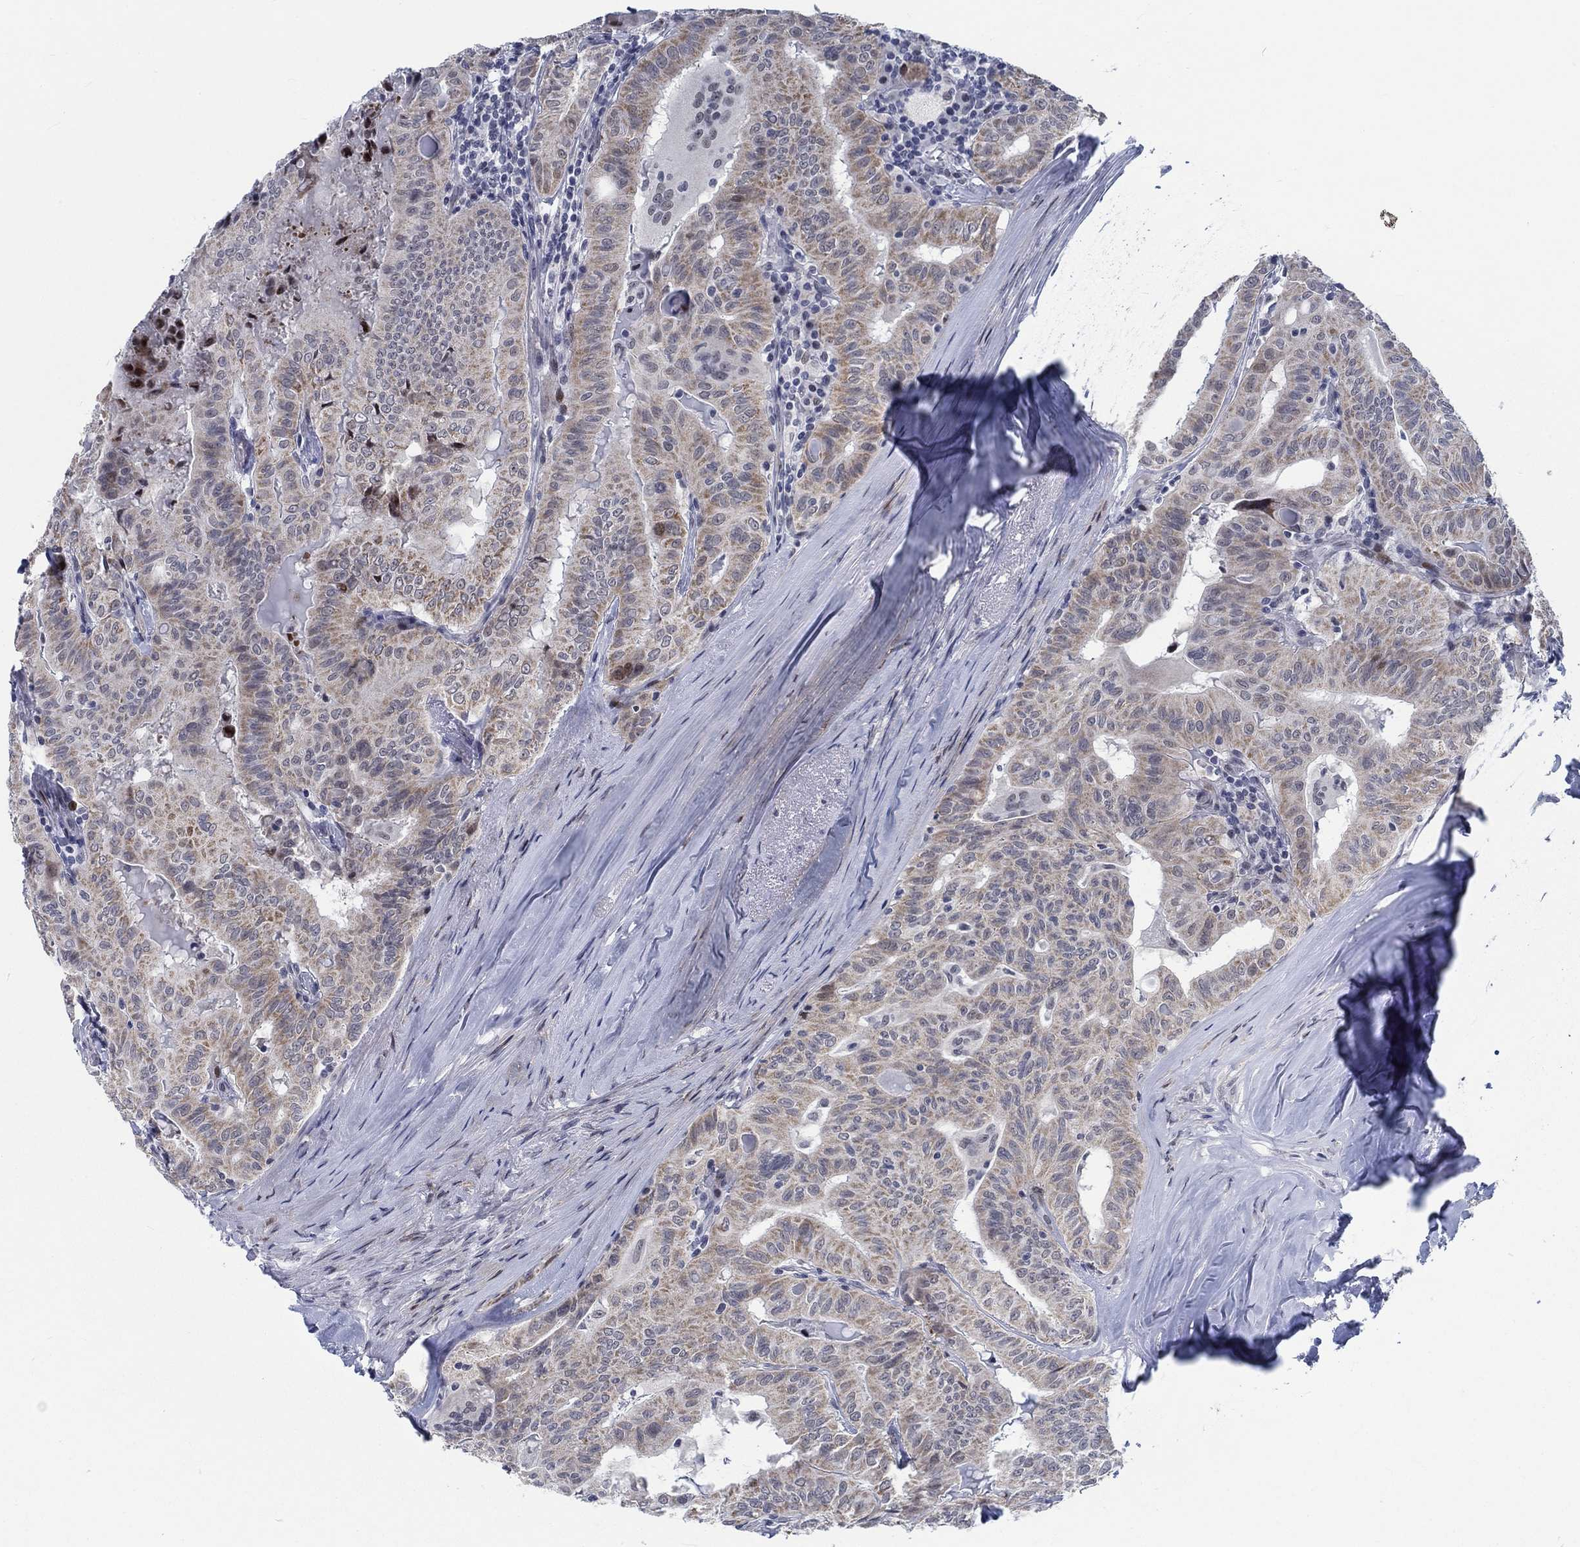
{"staining": {"intensity": "weak", "quantity": ">75%", "location": "cytoplasmic/membranous"}, "tissue": "thyroid cancer", "cell_type": "Tumor cells", "image_type": "cancer", "snomed": [{"axis": "morphology", "description": "Papillary adenocarcinoma, NOS"}, {"axis": "topography", "description": "Thyroid gland"}], "caption": "Immunohistochemistry (IHC) micrograph of human thyroid papillary adenocarcinoma stained for a protein (brown), which reveals low levels of weak cytoplasmic/membranous staining in approximately >75% of tumor cells.", "gene": "NEU3", "patient": {"sex": "female", "age": 68}}